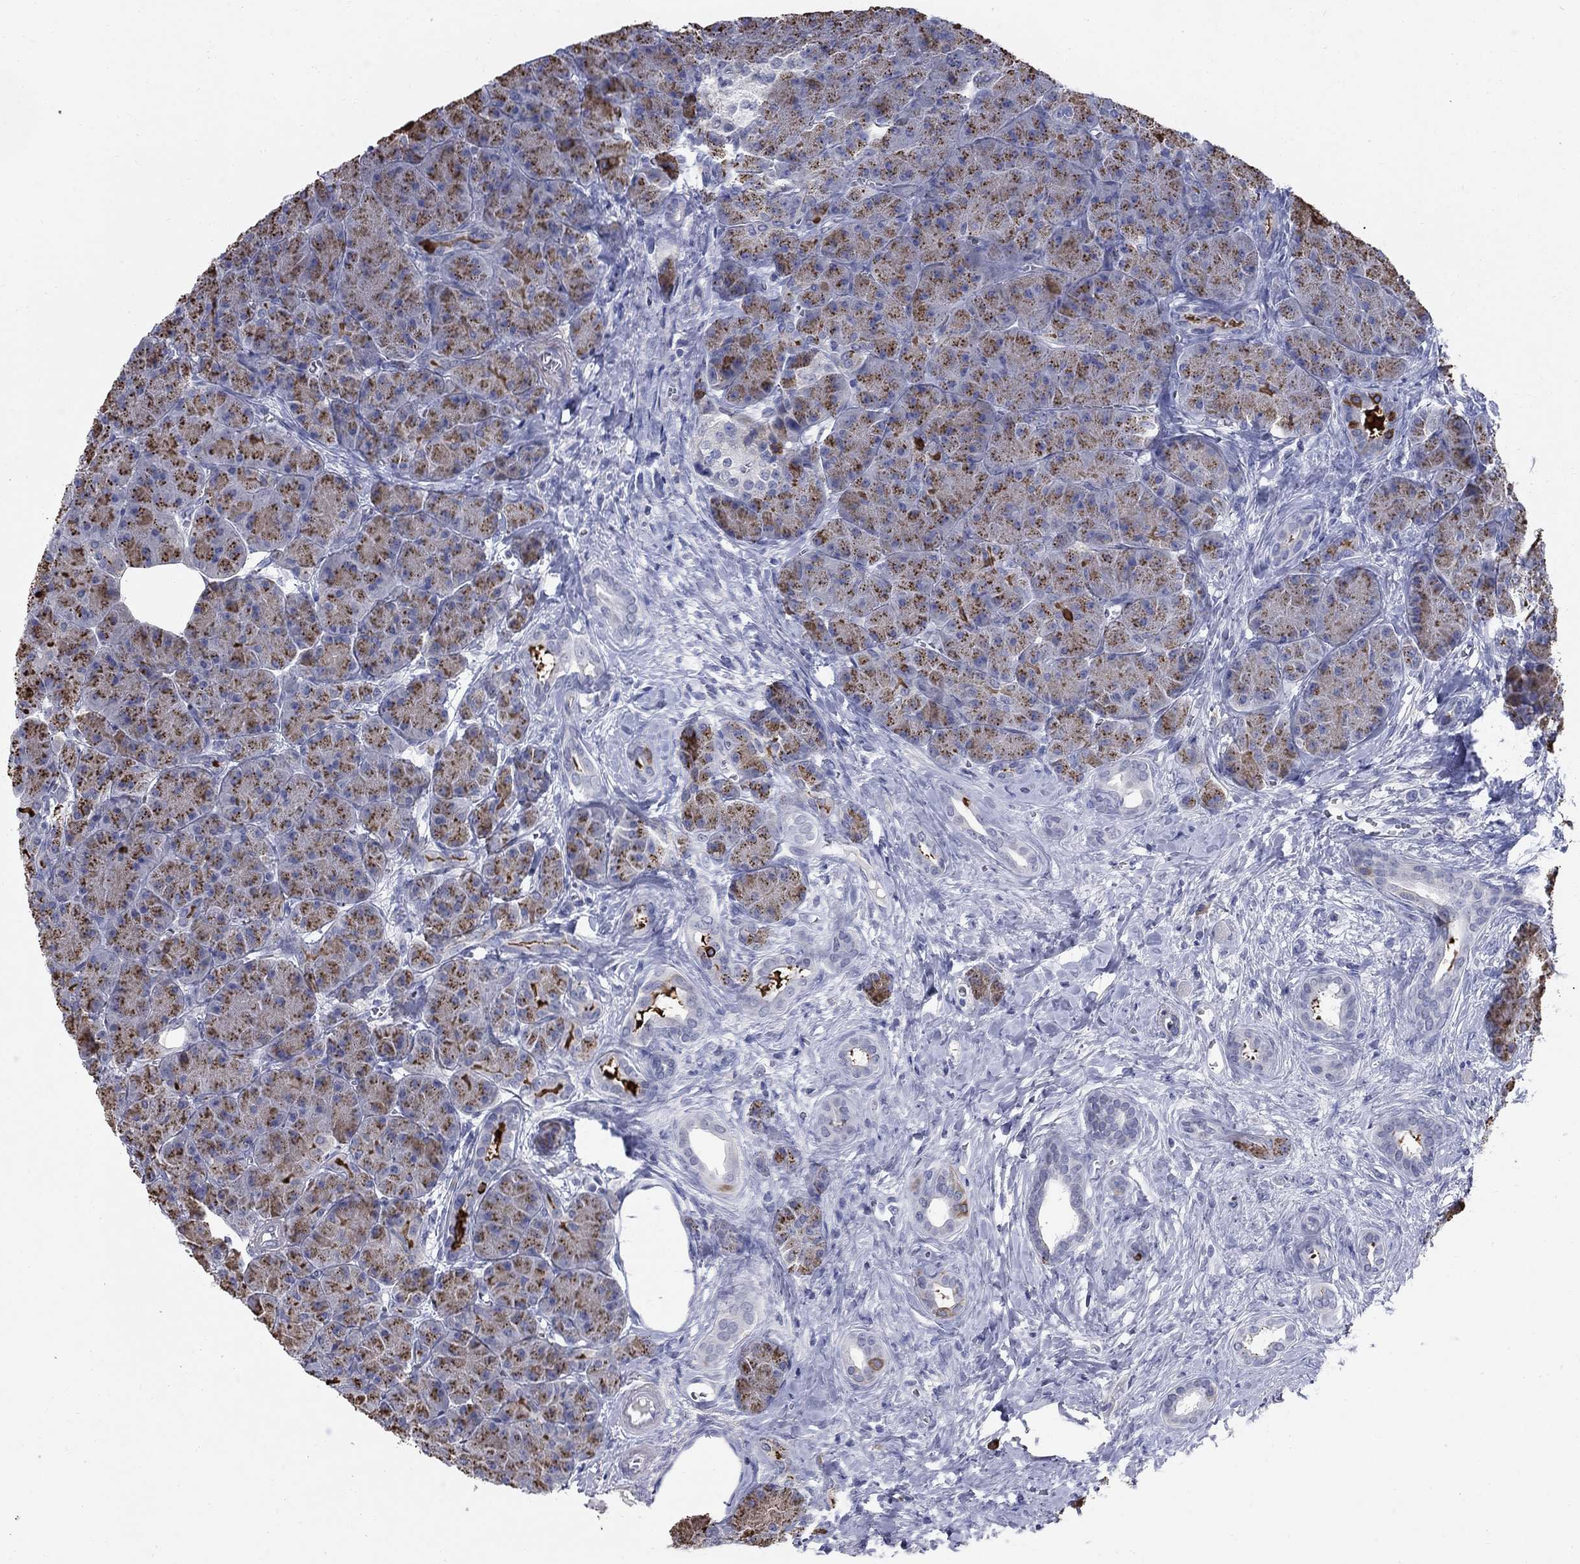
{"staining": {"intensity": "strong", "quantity": "25%-75%", "location": "cytoplasmic/membranous"}, "tissue": "pancreas", "cell_type": "Exocrine glandular cells", "image_type": "normal", "snomed": [{"axis": "morphology", "description": "Normal tissue, NOS"}, {"axis": "topography", "description": "Pancreas"}], "caption": "Immunohistochemical staining of benign pancreas reveals strong cytoplasmic/membranous protein positivity in approximately 25%-75% of exocrine glandular cells.", "gene": "NTRK2", "patient": {"sex": "male", "age": 61}}